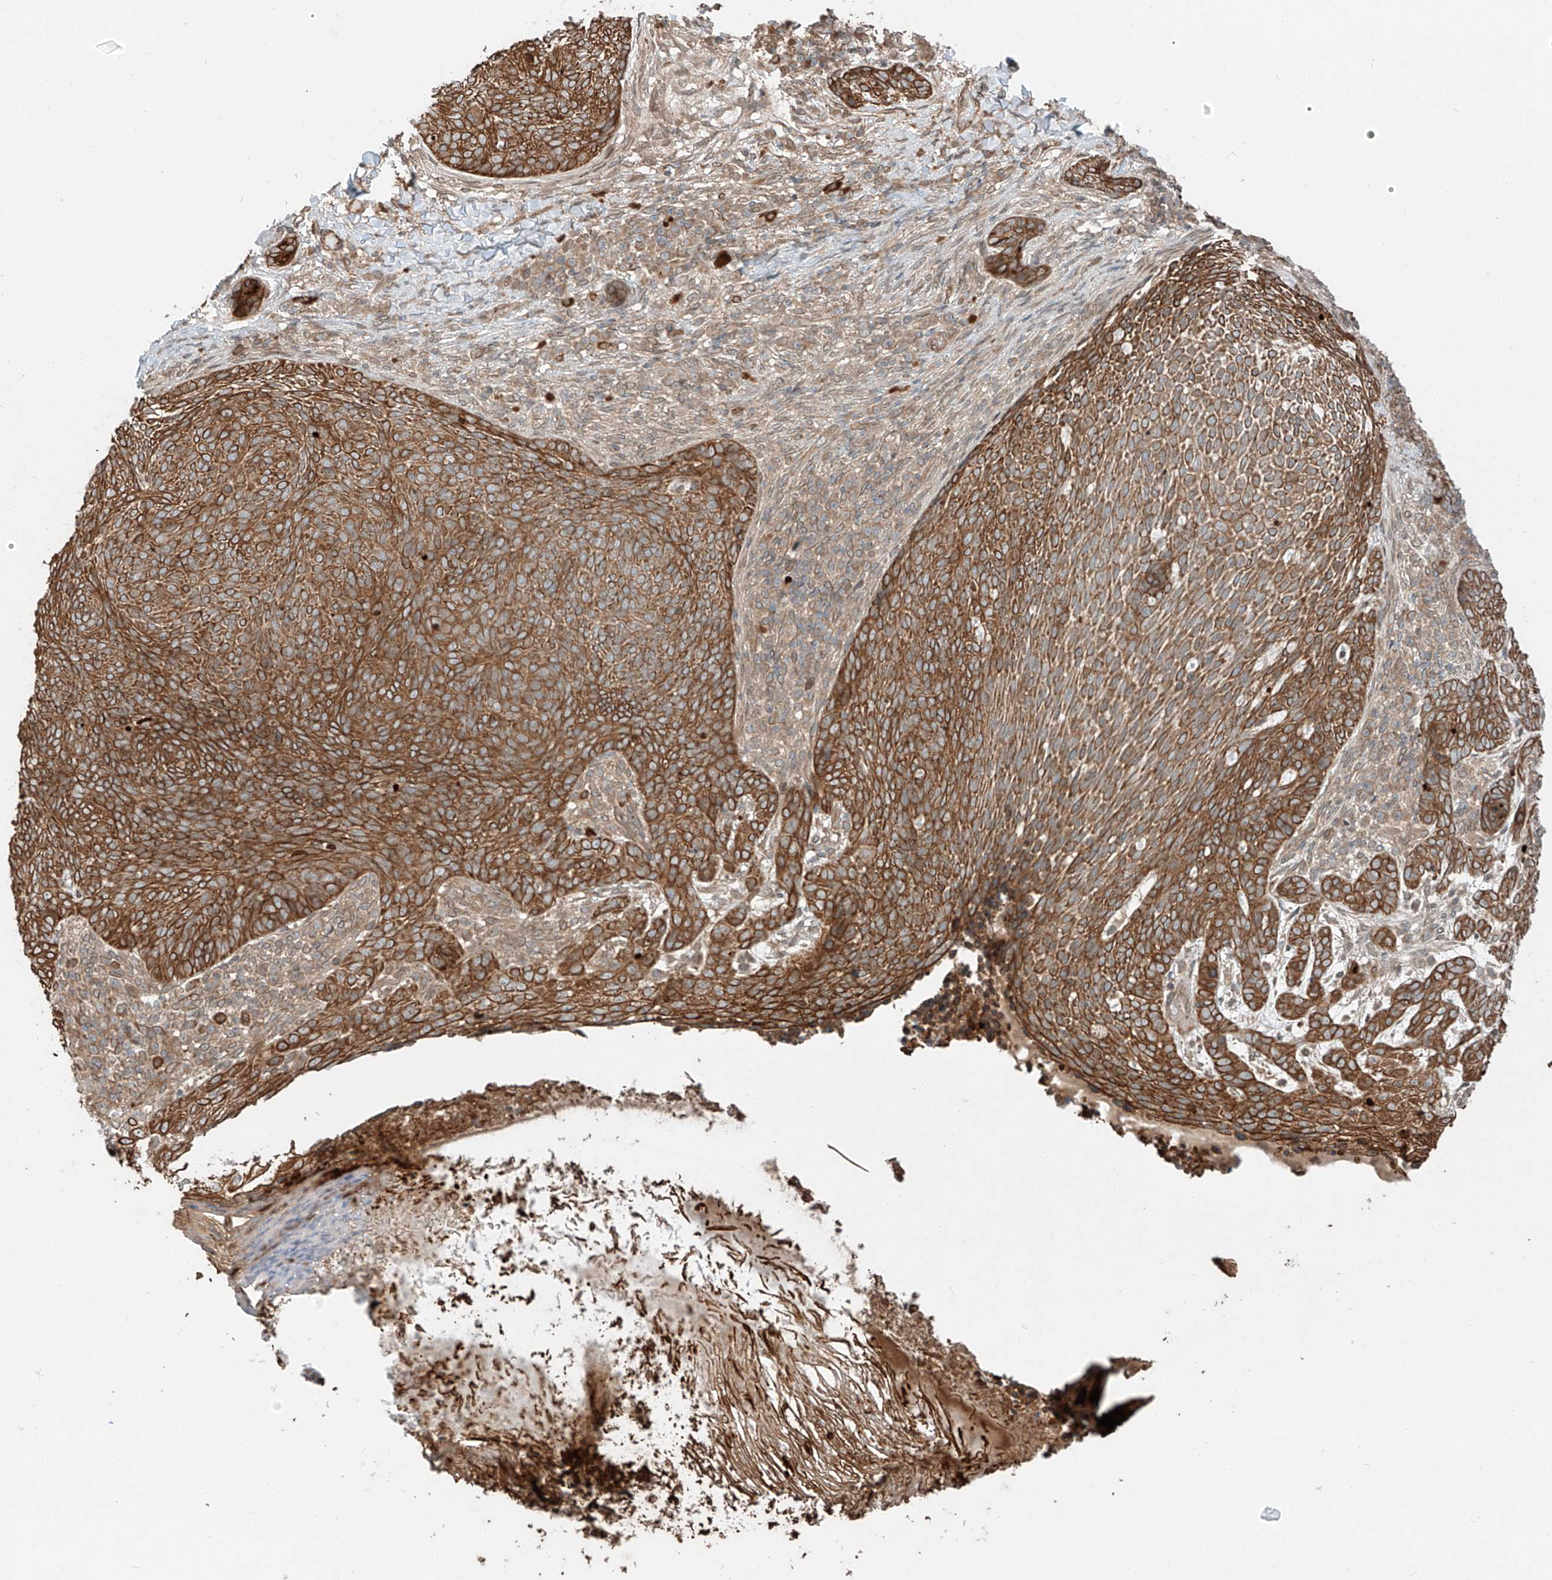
{"staining": {"intensity": "strong", "quantity": ">75%", "location": "cytoplasmic/membranous"}, "tissue": "skin cancer", "cell_type": "Tumor cells", "image_type": "cancer", "snomed": [{"axis": "morphology", "description": "Basal cell carcinoma"}, {"axis": "topography", "description": "Skin"}], "caption": "Strong cytoplasmic/membranous staining for a protein is appreciated in about >75% of tumor cells of skin cancer (basal cell carcinoma) using immunohistochemistry.", "gene": "CEP162", "patient": {"sex": "male", "age": 85}}